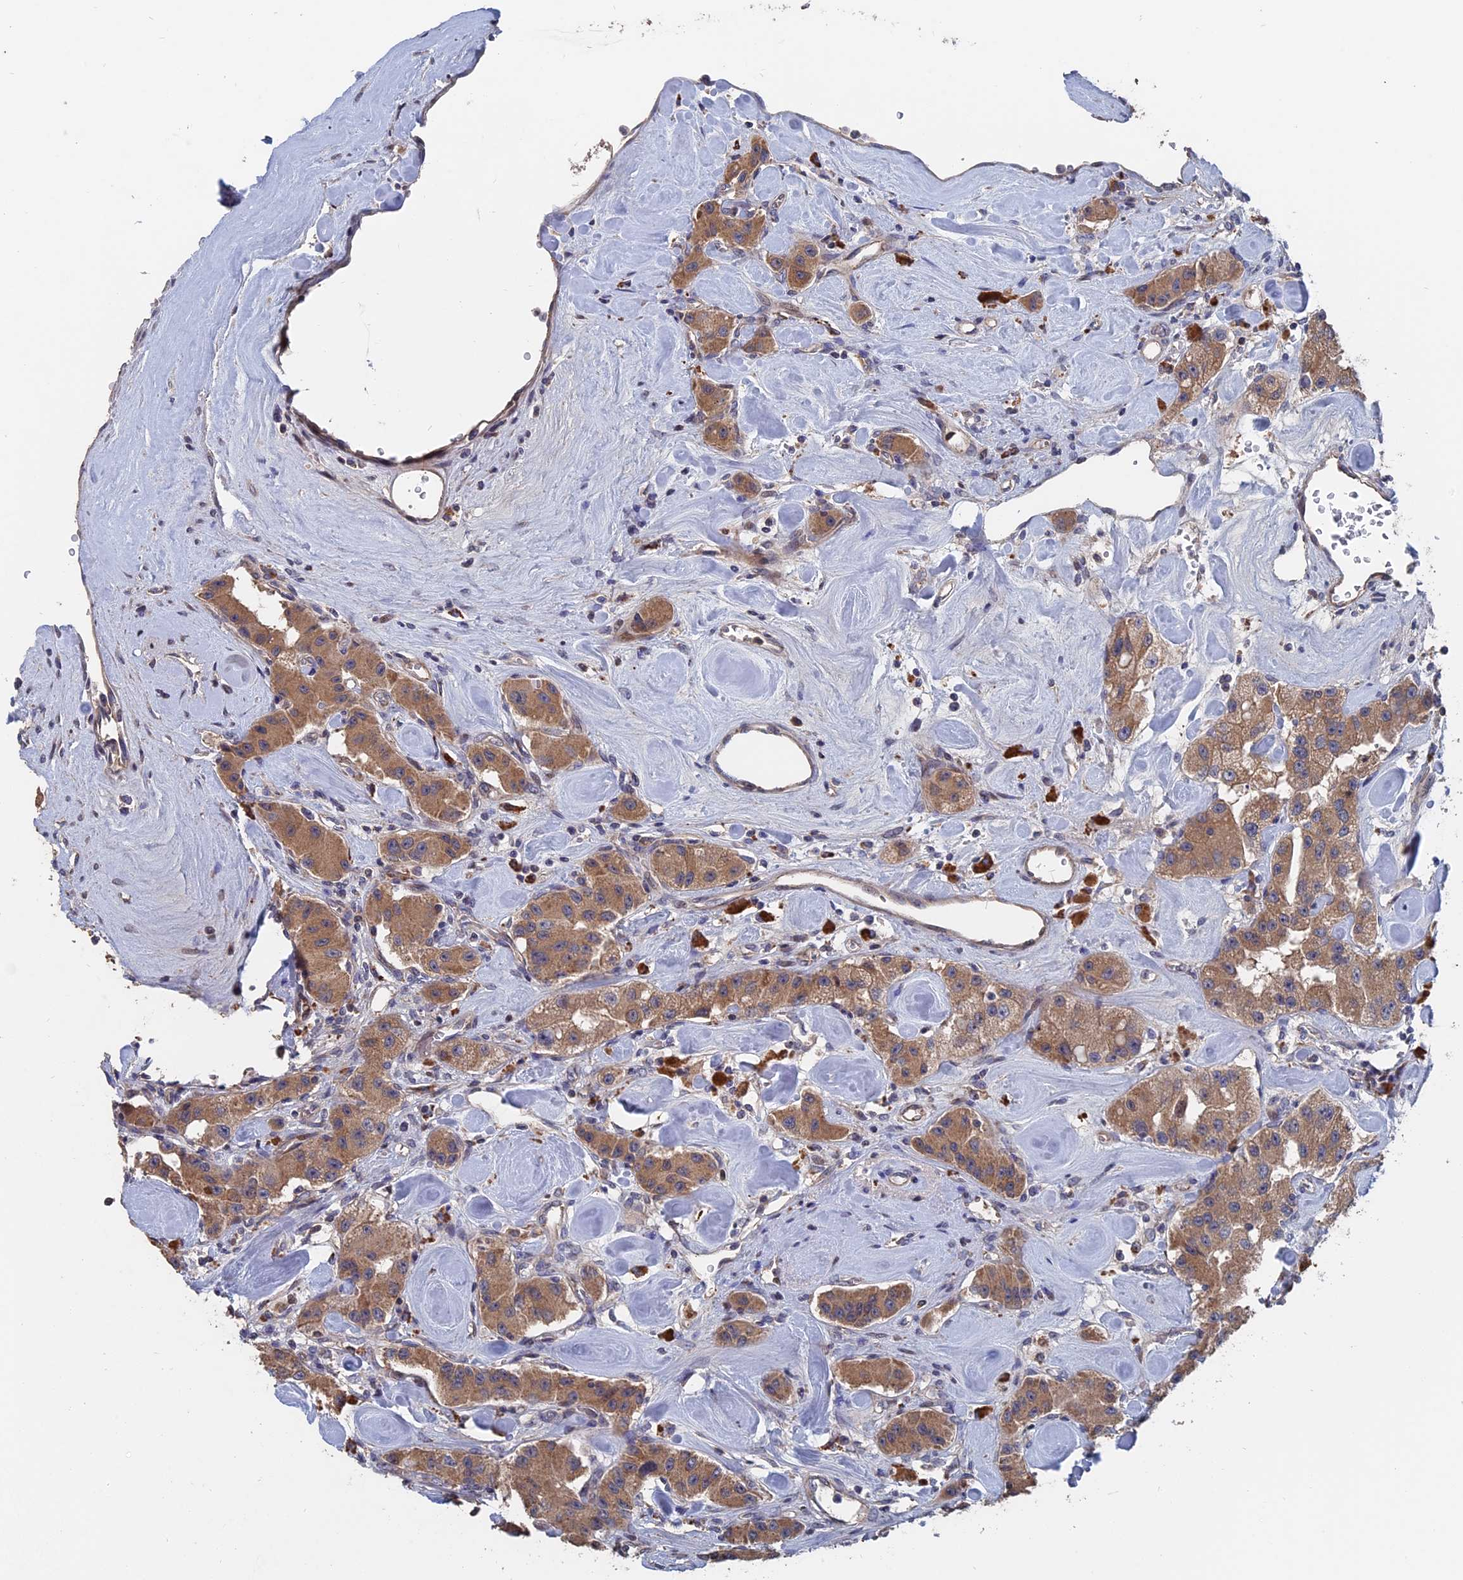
{"staining": {"intensity": "moderate", "quantity": ">75%", "location": "cytoplasmic/membranous"}, "tissue": "carcinoid", "cell_type": "Tumor cells", "image_type": "cancer", "snomed": [{"axis": "morphology", "description": "Carcinoid, malignant, NOS"}, {"axis": "topography", "description": "Pancreas"}], "caption": "A brown stain labels moderate cytoplasmic/membranous positivity of a protein in carcinoid tumor cells.", "gene": "SLC33A1", "patient": {"sex": "male", "age": 41}}